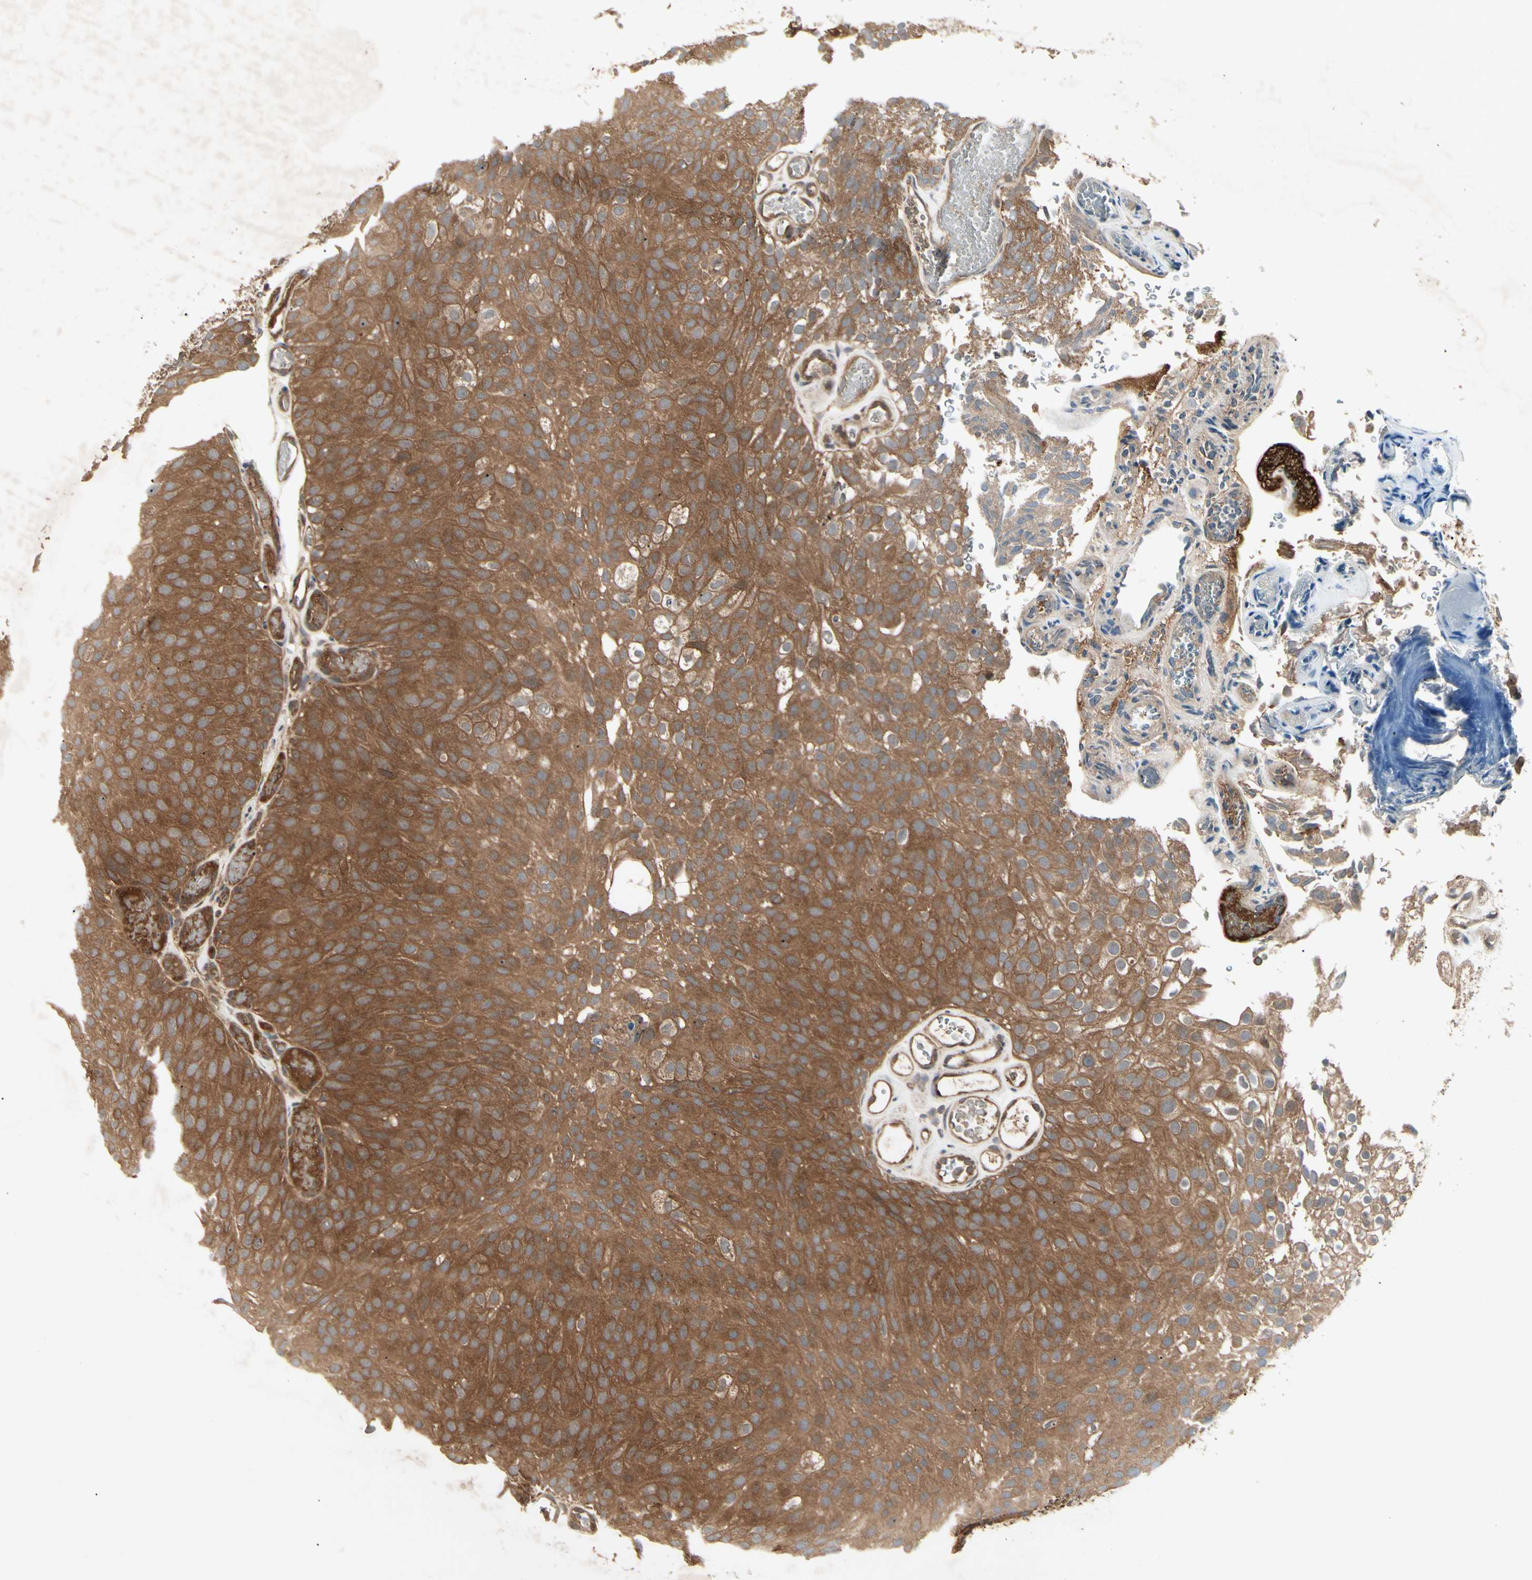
{"staining": {"intensity": "strong", "quantity": ">75%", "location": "cytoplasmic/membranous"}, "tissue": "urothelial cancer", "cell_type": "Tumor cells", "image_type": "cancer", "snomed": [{"axis": "morphology", "description": "Urothelial carcinoma, Low grade"}, {"axis": "topography", "description": "Urinary bladder"}], "caption": "There is high levels of strong cytoplasmic/membranous expression in tumor cells of urothelial carcinoma (low-grade), as demonstrated by immunohistochemical staining (brown color).", "gene": "RNF14", "patient": {"sex": "male", "age": 78}}